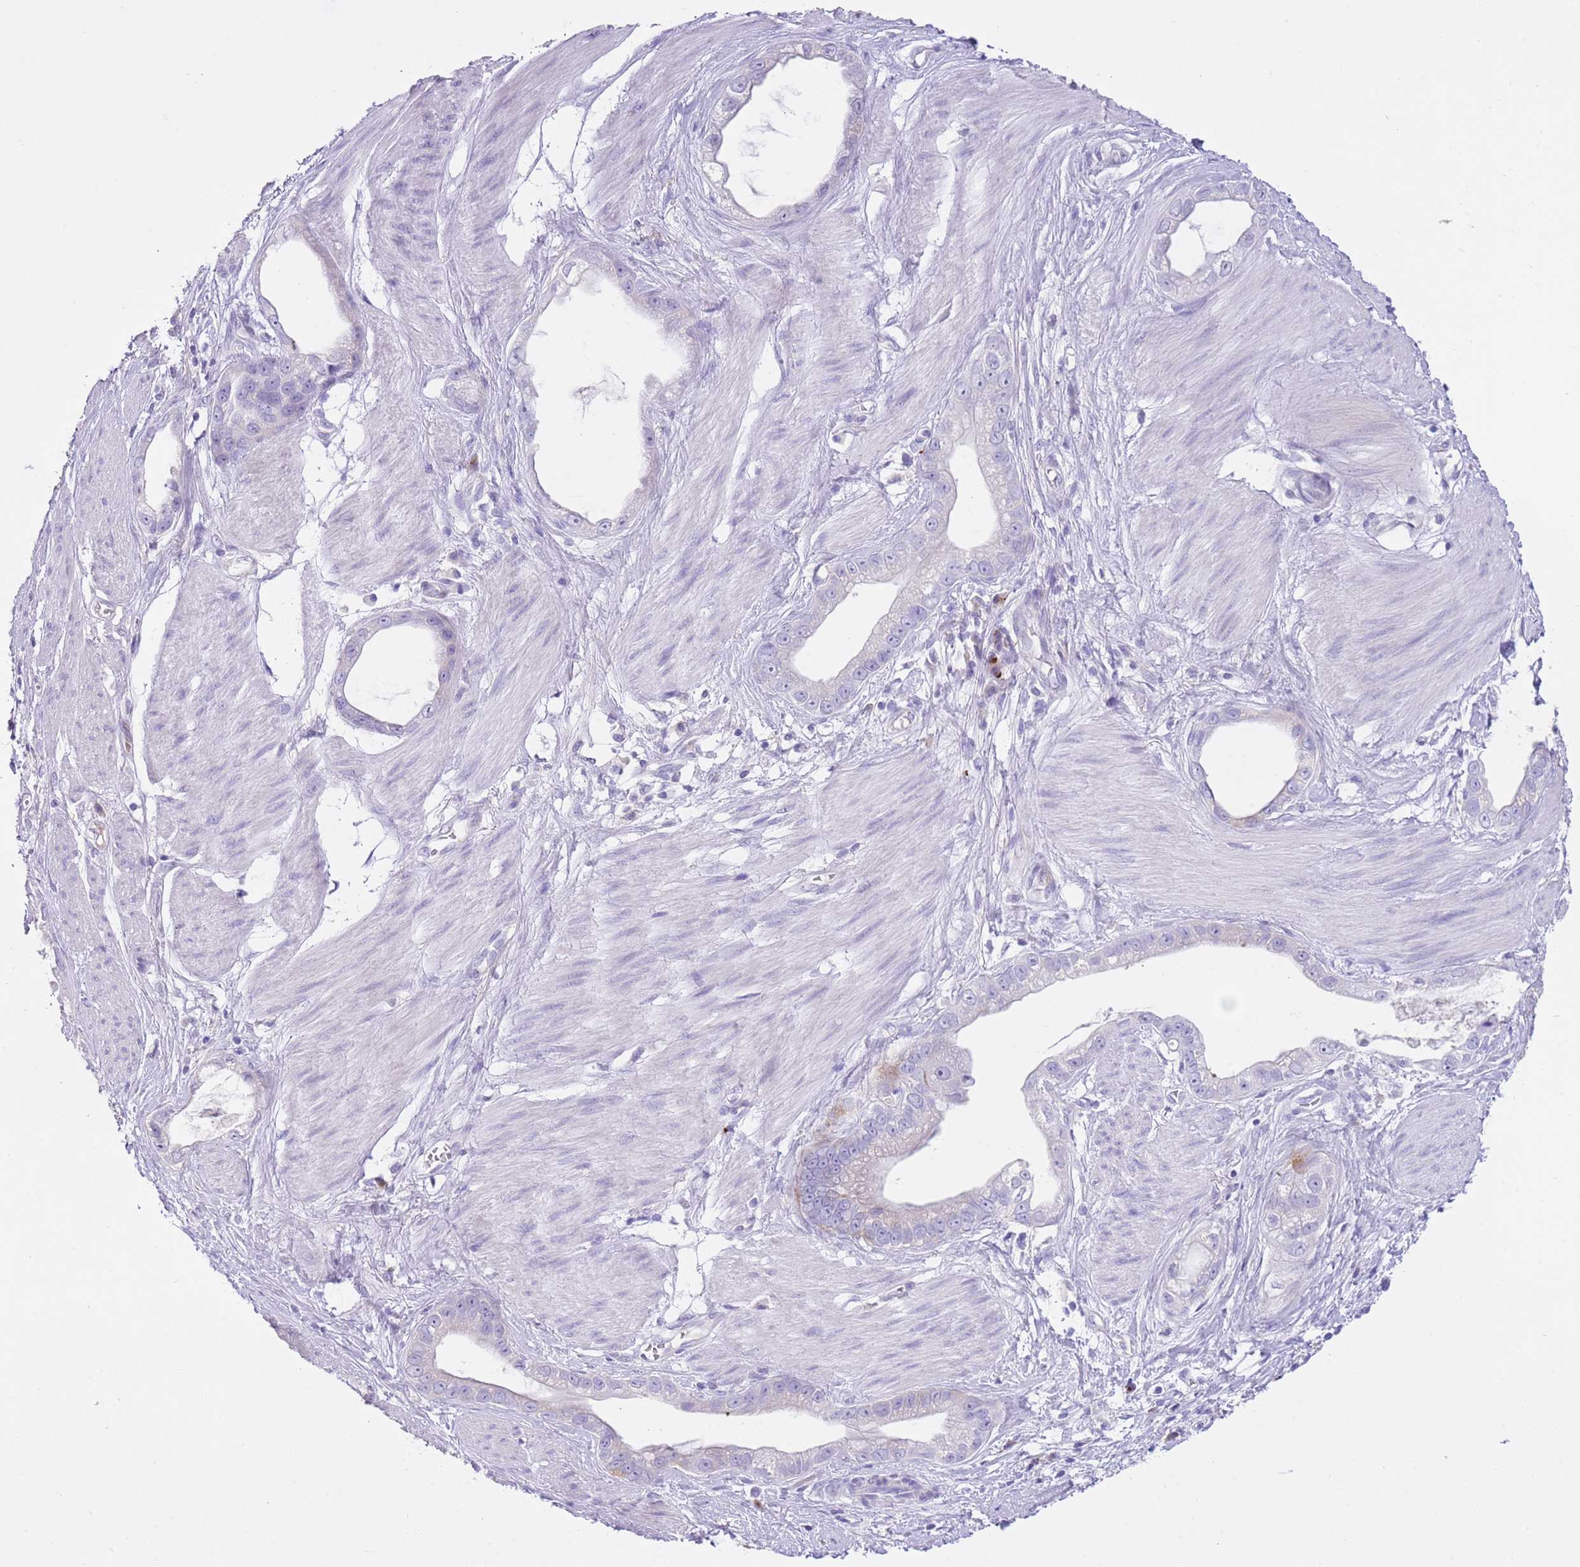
{"staining": {"intensity": "negative", "quantity": "none", "location": "none"}, "tissue": "stomach cancer", "cell_type": "Tumor cells", "image_type": "cancer", "snomed": [{"axis": "morphology", "description": "Adenocarcinoma, NOS"}, {"axis": "topography", "description": "Stomach"}], "caption": "High magnification brightfield microscopy of stomach cancer (adenocarcinoma) stained with DAB (3,3'-diaminobenzidine) (brown) and counterstained with hematoxylin (blue): tumor cells show no significant expression.", "gene": "CLEC2A", "patient": {"sex": "male", "age": 55}}